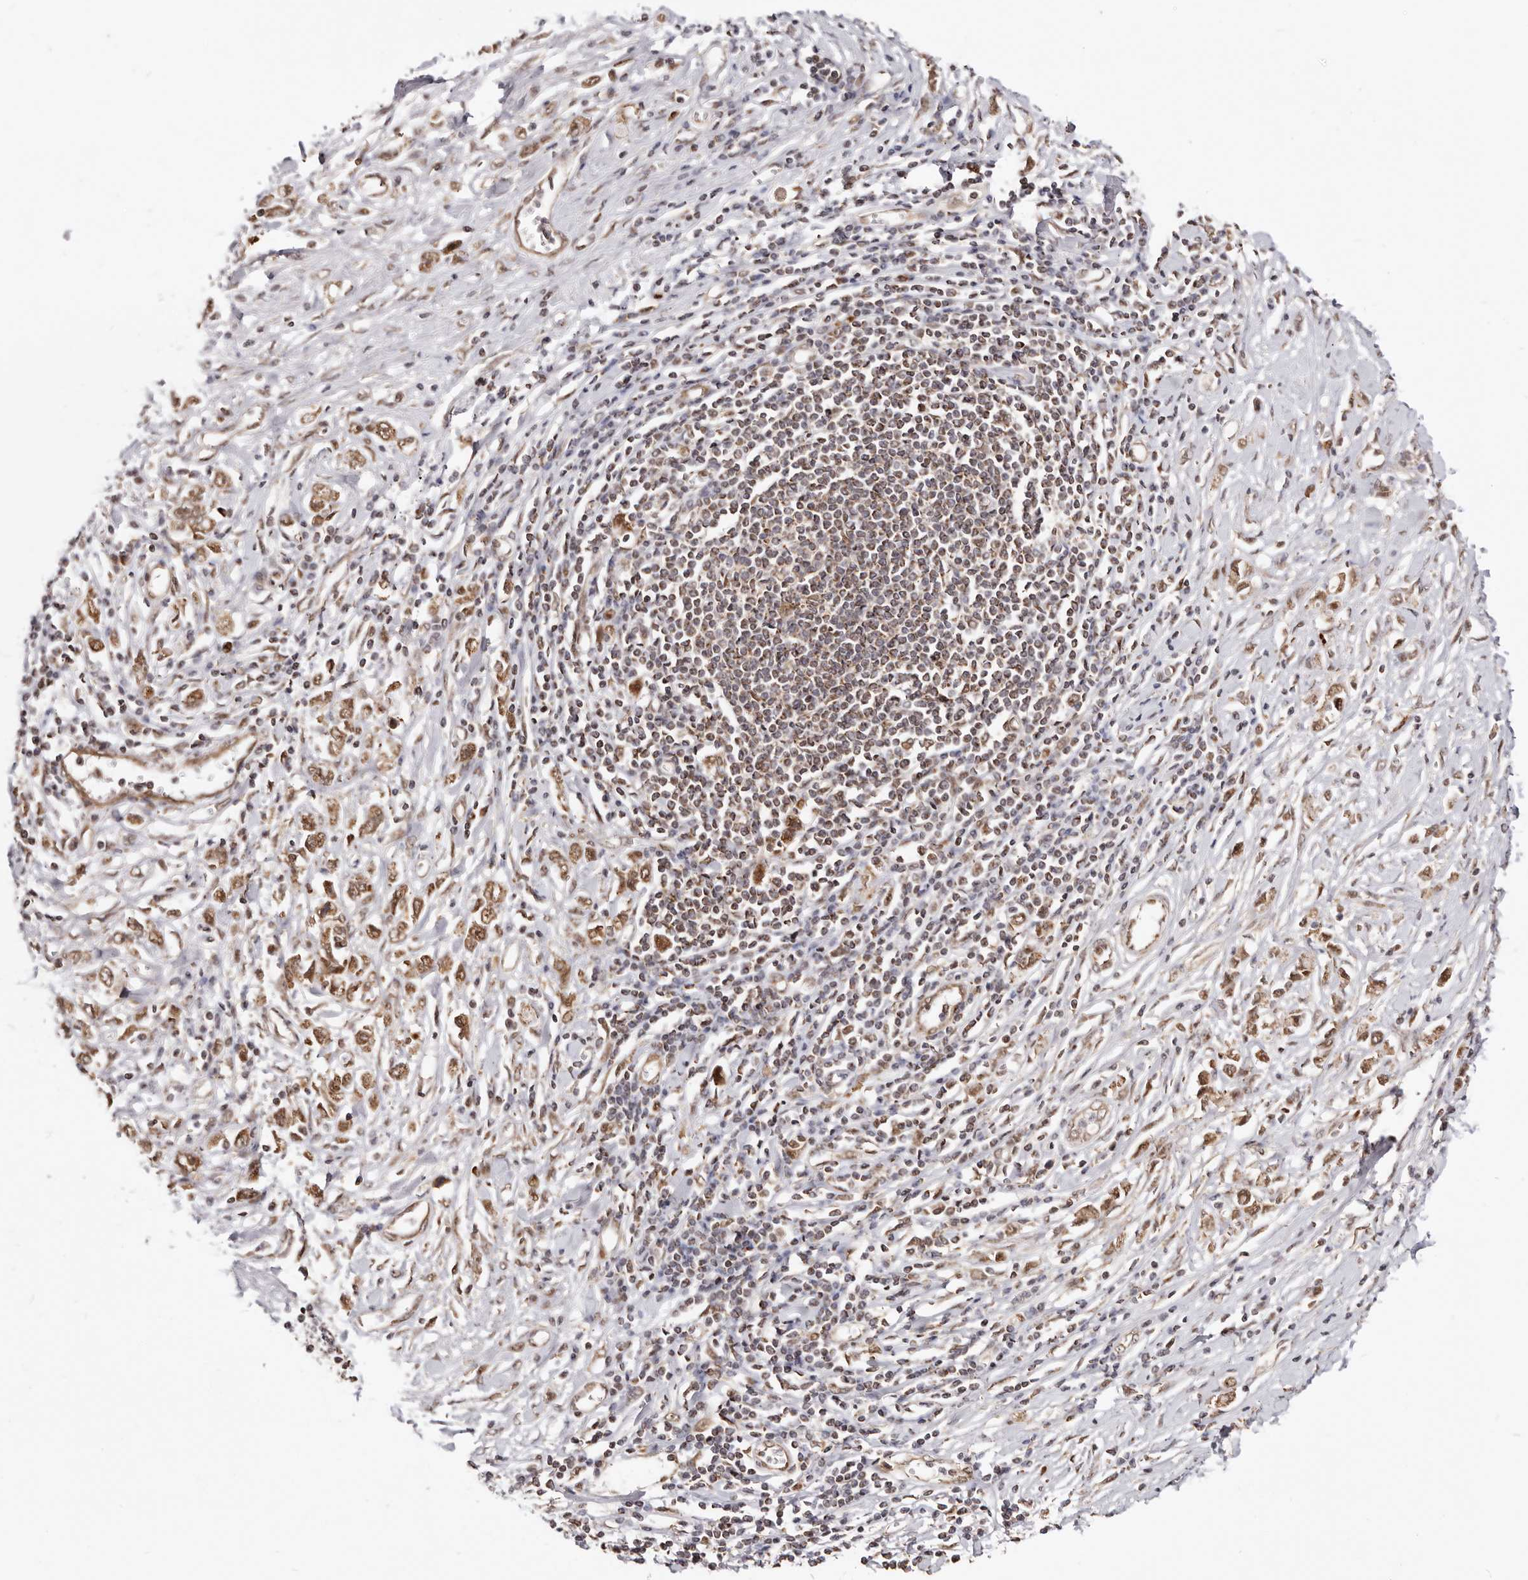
{"staining": {"intensity": "moderate", "quantity": ">75%", "location": "cytoplasmic/membranous,nuclear"}, "tissue": "stomach cancer", "cell_type": "Tumor cells", "image_type": "cancer", "snomed": [{"axis": "morphology", "description": "Adenocarcinoma, NOS"}, {"axis": "topography", "description": "Stomach"}], "caption": "High-power microscopy captured an IHC histopathology image of adenocarcinoma (stomach), revealing moderate cytoplasmic/membranous and nuclear positivity in about >75% of tumor cells.", "gene": "SEC14L1", "patient": {"sex": "female", "age": 76}}